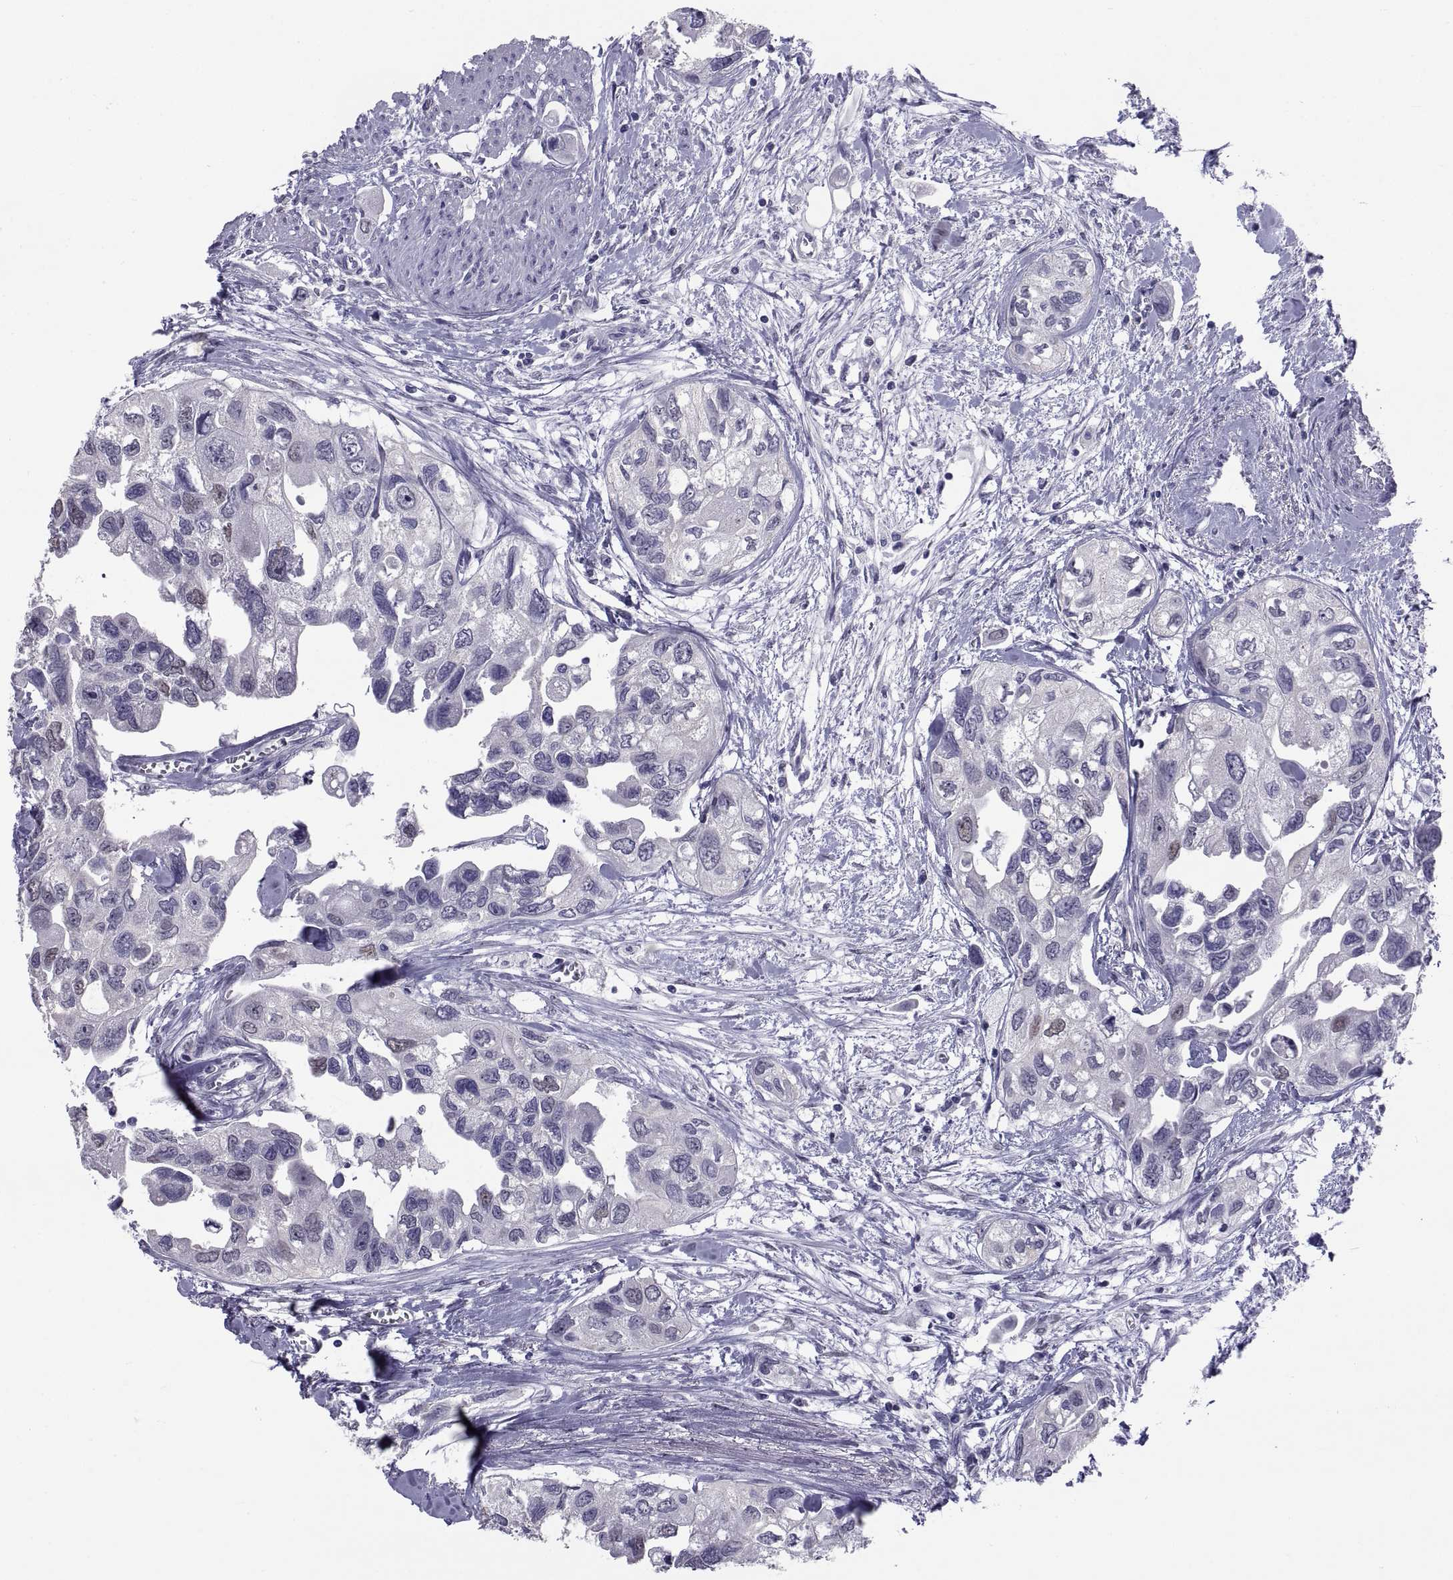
{"staining": {"intensity": "negative", "quantity": "none", "location": "none"}, "tissue": "urothelial cancer", "cell_type": "Tumor cells", "image_type": "cancer", "snomed": [{"axis": "morphology", "description": "Urothelial carcinoma, High grade"}, {"axis": "topography", "description": "Urinary bladder"}], "caption": "Immunohistochemistry (IHC) micrograph of neoplastic tissue: urothelial cancer stained with DAB (3,3'-diaminobenzidine) shows no significant protein expression in tumor cells. (IHC, brightfield microscopy, high magnification).", "gene": "TGFBR3L", "patient": {"sex": "male", "age": 59}}